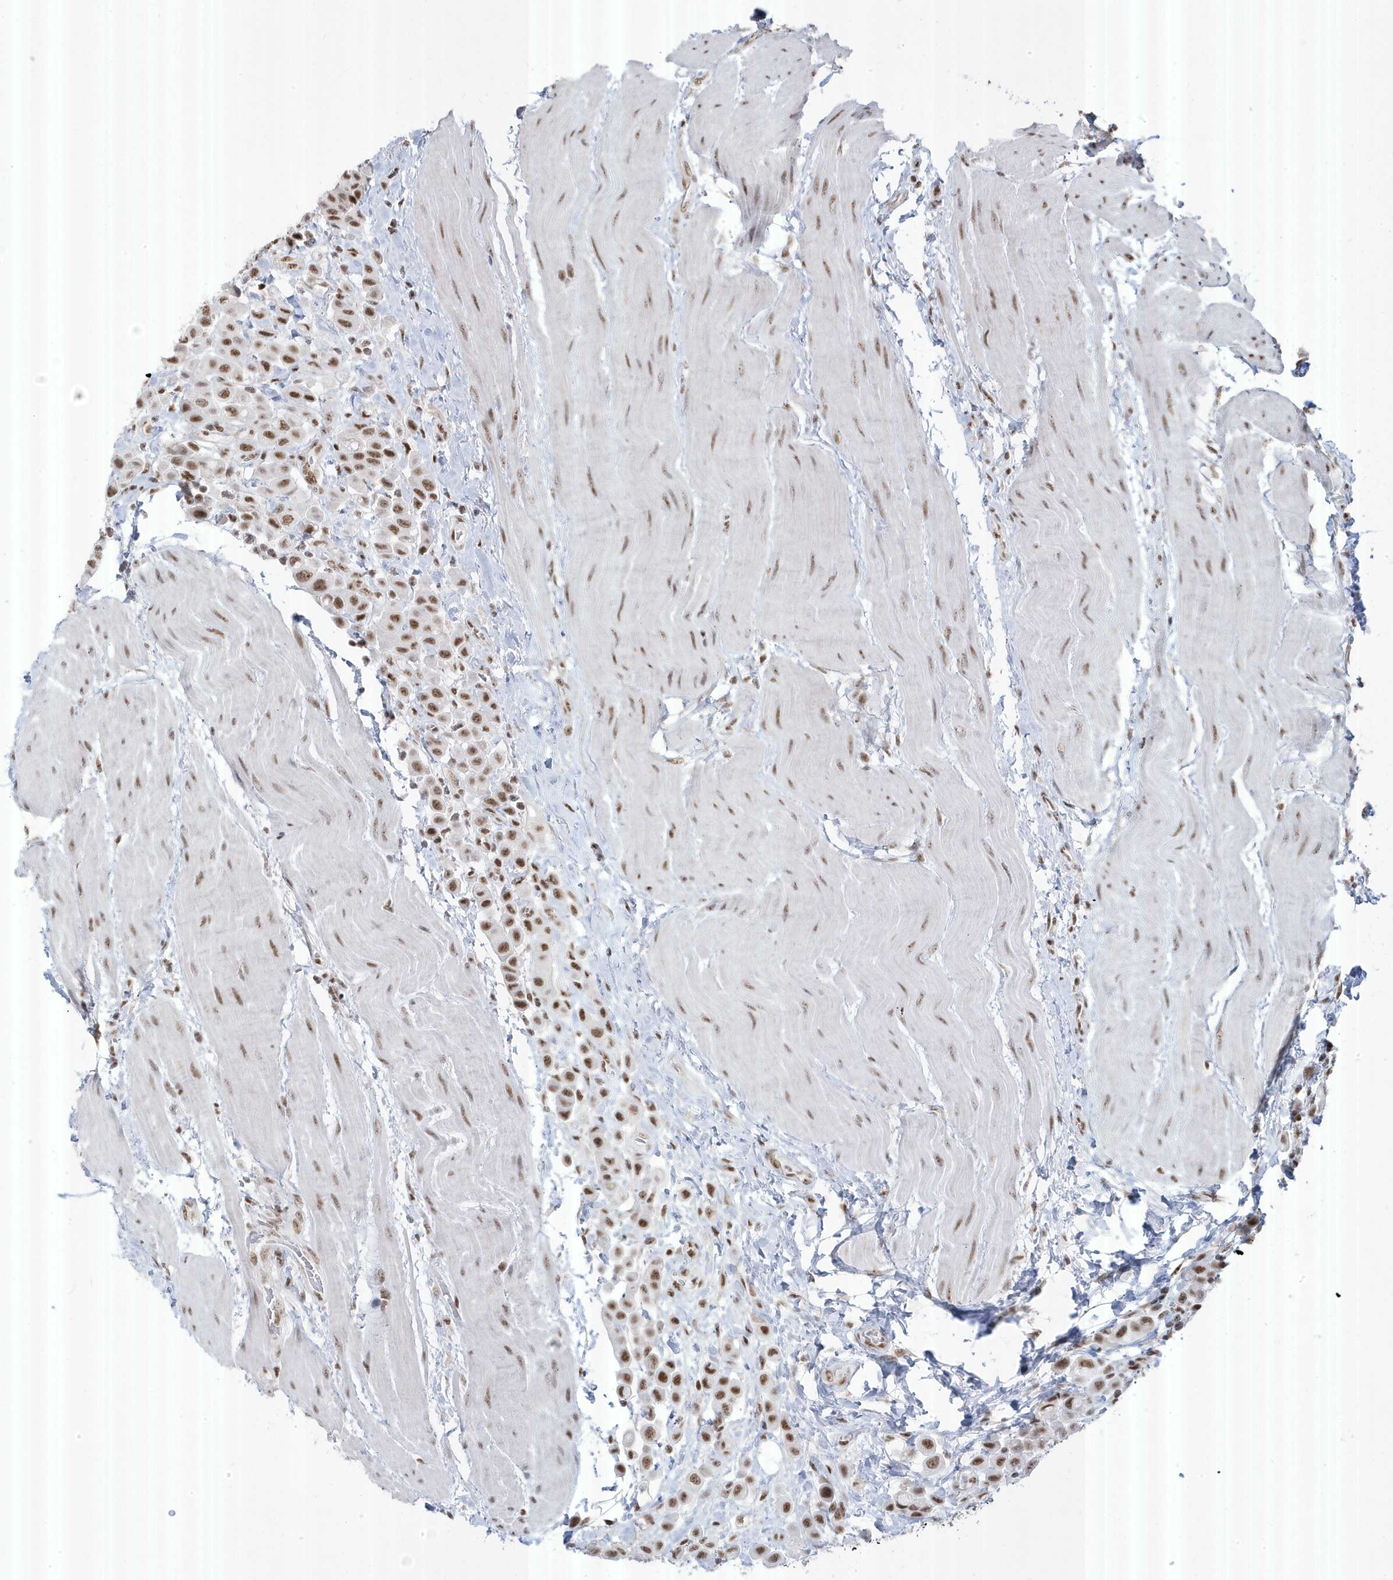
{"staining": {"intensity": "moderate", "quantity": ">75%", "location": "nuclear"}, "tissue": "urothelial cancer", "cell_type": "Tumor cells", "image_type": "cancer", "snomed": [{"axis": "morphology", "description": "Urothelial carcinoma, High grade"}, {"axis": "topography", "description": "Urinary bladder"}], "caption": "Tumor cells demonstrate medium levels of moderate nuclear staining in about >75% of cells in urothelial cancer. Immunohistochemistry stains the protein of interest in brown and the nuclei are stained blue.", "gene": "MTREX", "patient": {"sex": "male", "age": 50}}